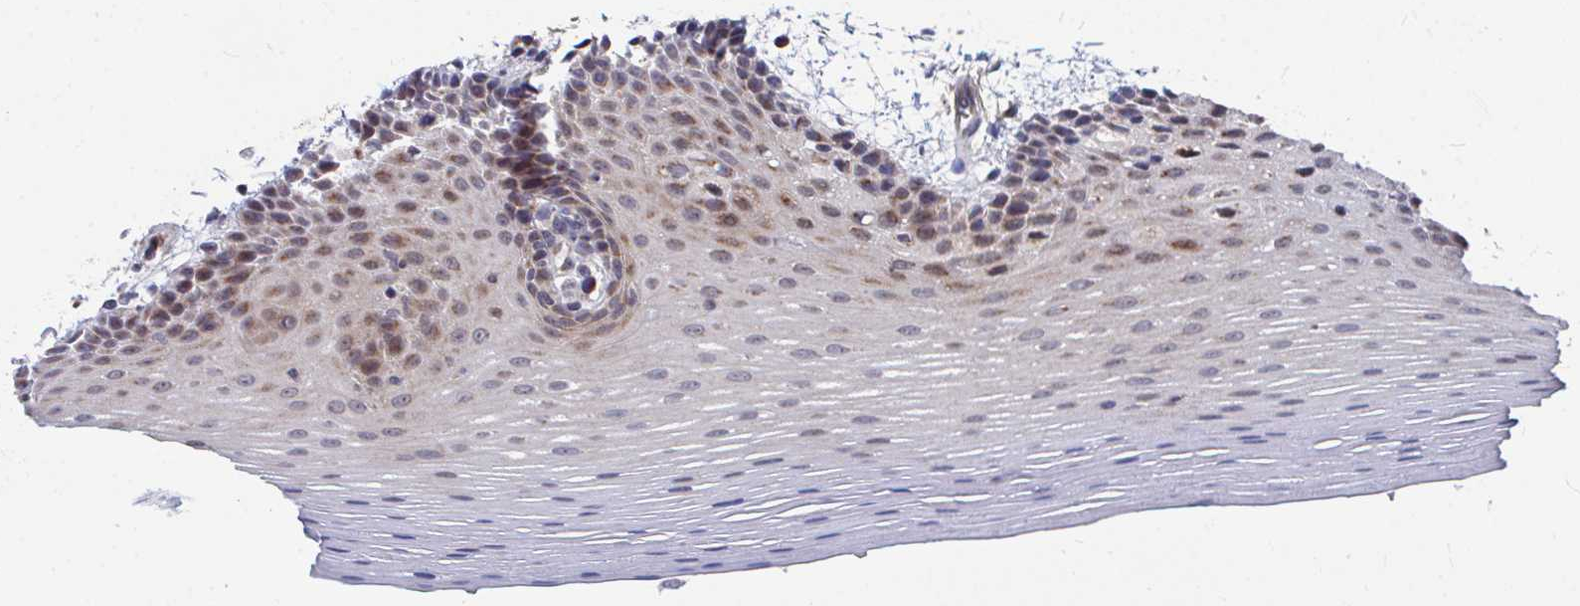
{"staining": {"intensity": "moderate", "quantity": "25%-75%", "location": "cytoplasmic/membranous"}, "tissue": "oral mucosa", "cell_type": "Squamous epithelial cells", "image_type": "normal", "snomed": [{"axis": "morphology", "description": "Normal tissue, NOS"}, {"axis": "topography", "description": "Oral tissue"}], "caption": "Protein expression analysis of benign oral mucosa exhibits moderate cytoplasmic/membranous staining in about 25%-75% of squamous epithelial cells. The staining was performed using DAB (3,3'-diaminobenzidine) to visualize the protein expression in brown, while the nuclei were stained in blue with hematoxylin (Magnification: 20x).", "gene": "PEX3", "patient": {"sex": "female", "age": 81}}